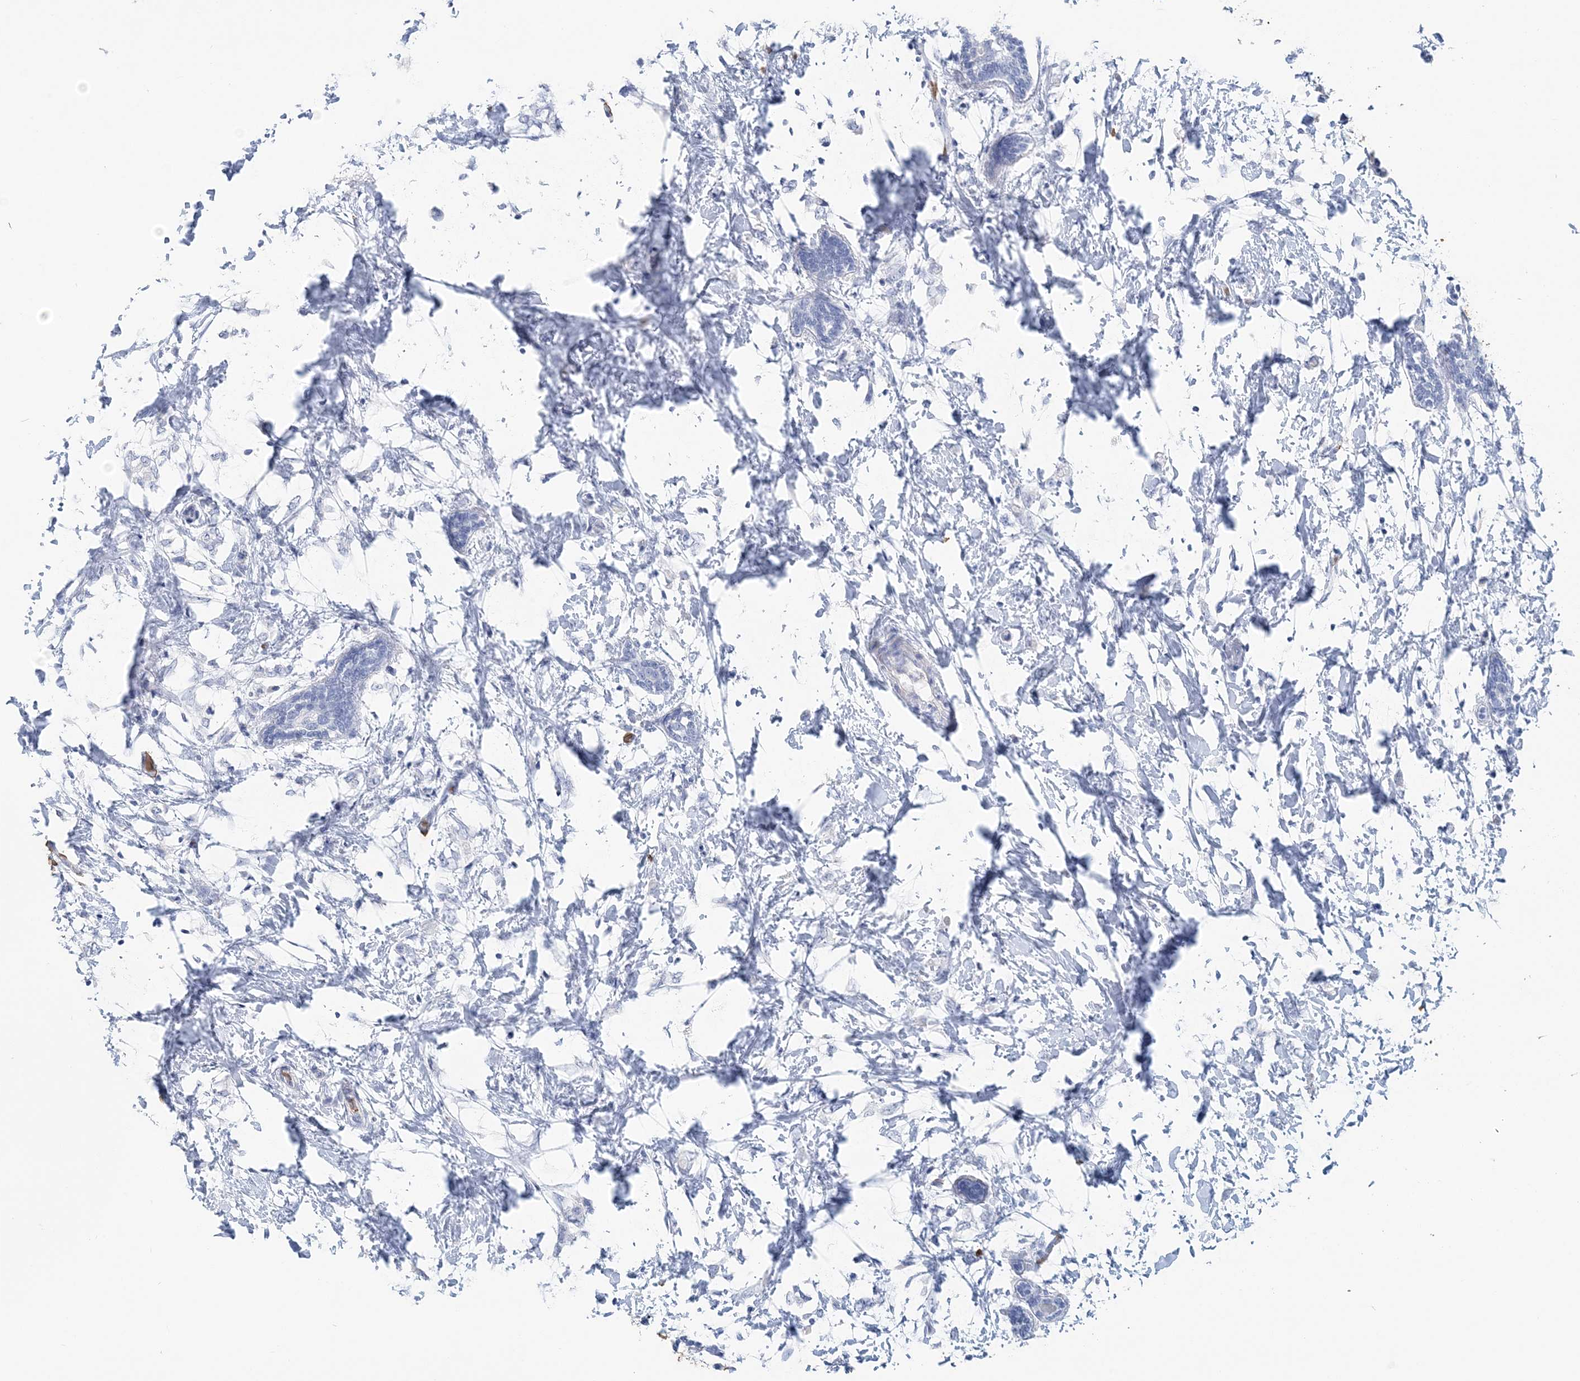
{"staining": {"intensity": "negative", "quantity": "none", "location": "none"}, "tissue": "breast cancer", "cell_type": "Tumor cells", "image_type": "cancer", "snomed": [{"axis": "morphology", "description": "Normal tissue, NOS"}, {"axis": "morphology", "description": "Lobular carcinoma"}, {"axis": "topography", "description": "Breast"}], "caption": "IHC histopathology image of breast lobular carcinoma stained for a protein (brown), which shows no expression in tumor cells.", "gene": "HBD", "patient": {"sex": "female", "age": 47}}